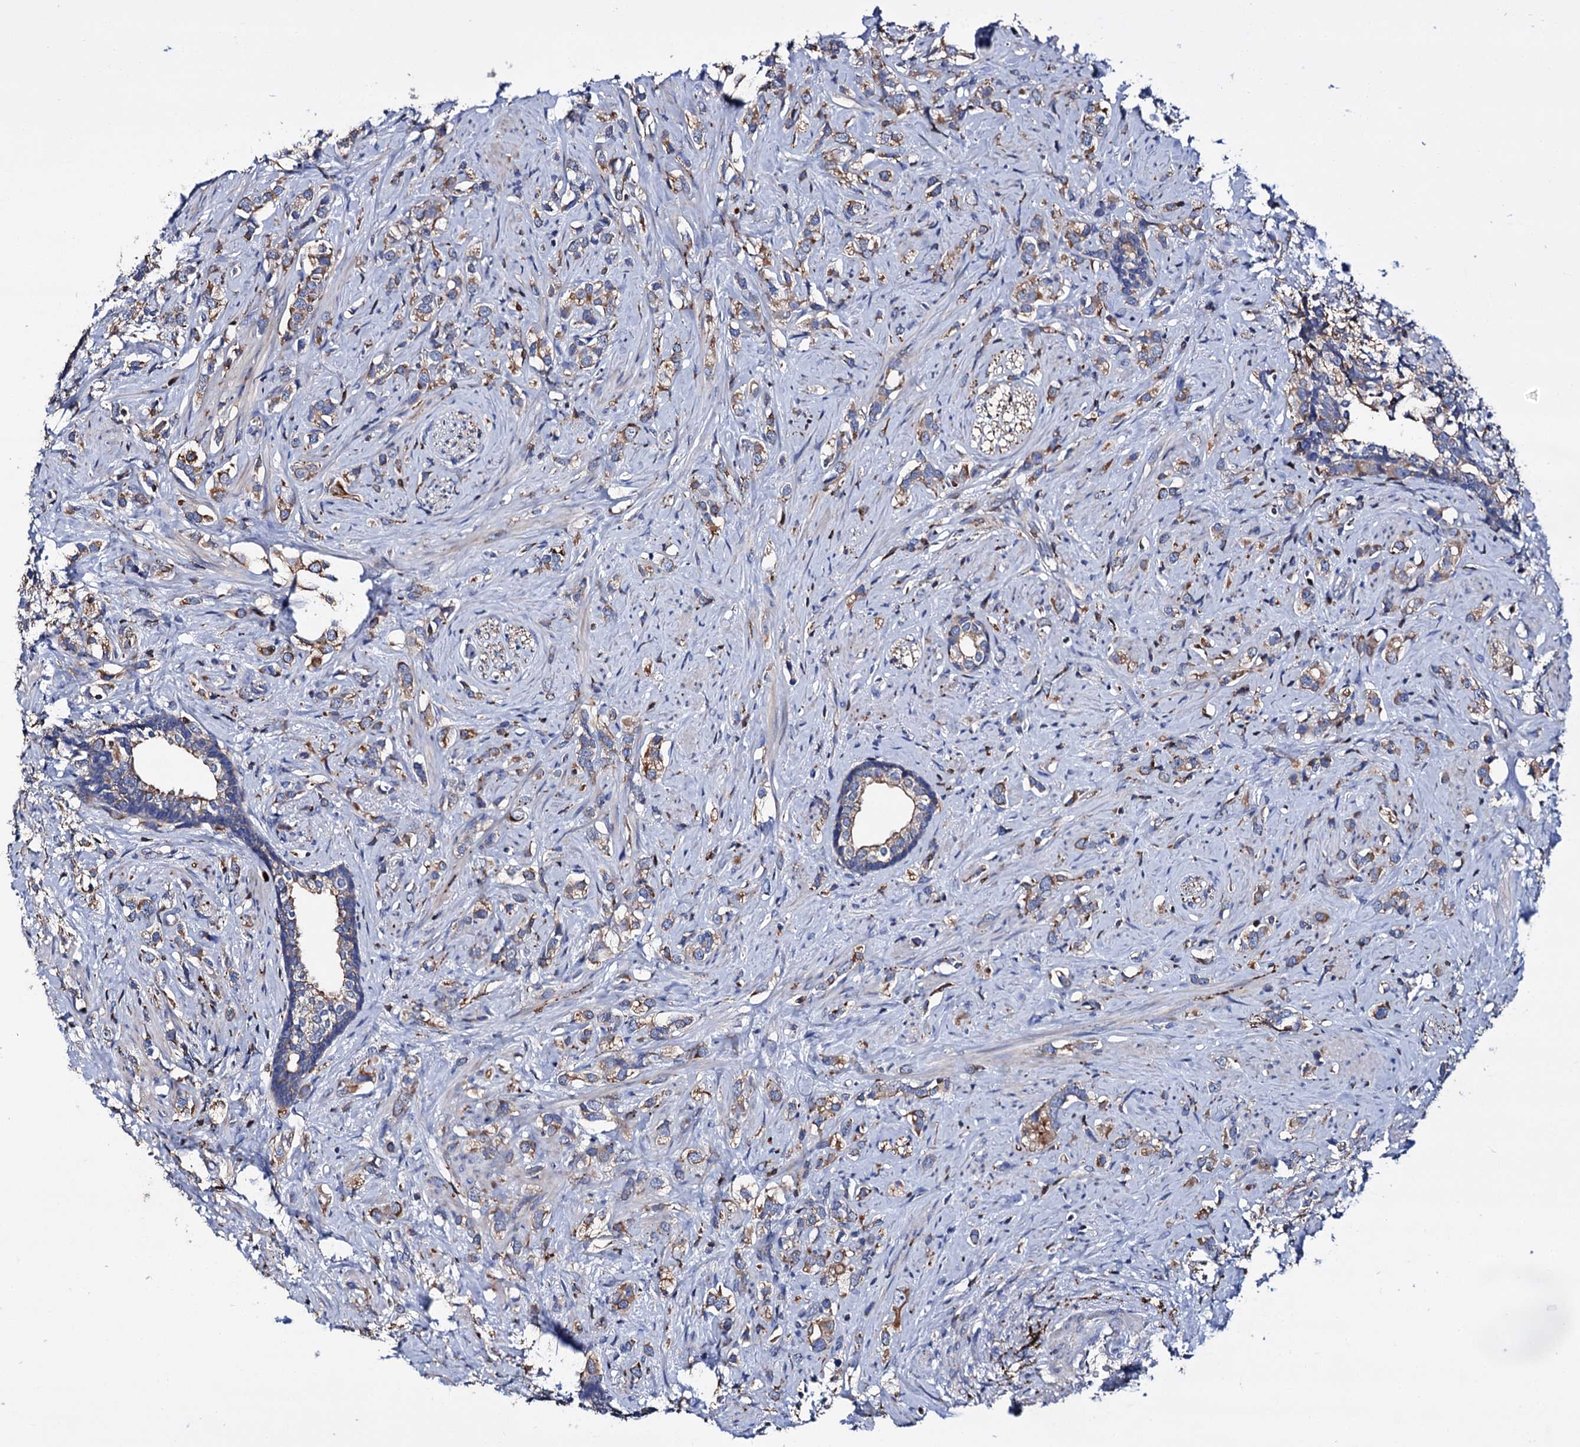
{"staining": {"intensity": "moderate", "quantity": ">75%", "location": "cytoplasmic/membranous"}, "tissue": "prostate cancer", "cell_type": "Tumor cells", "image_type": "cancer", "snomed": [{"axis": "morphology", "description": "Adenocarcinoma, High grade"}, {"axis": "topography", "description": "Prostate"}], "caption": "This is a micrograph of immunohistochemistry (IHC) staining of prostate cancer, which shows moderate positivity in the cytoplasmic/membranous of tumor cells.", "gene": "UBASH3B", "patient": {"sex": "male", "age": 63}}